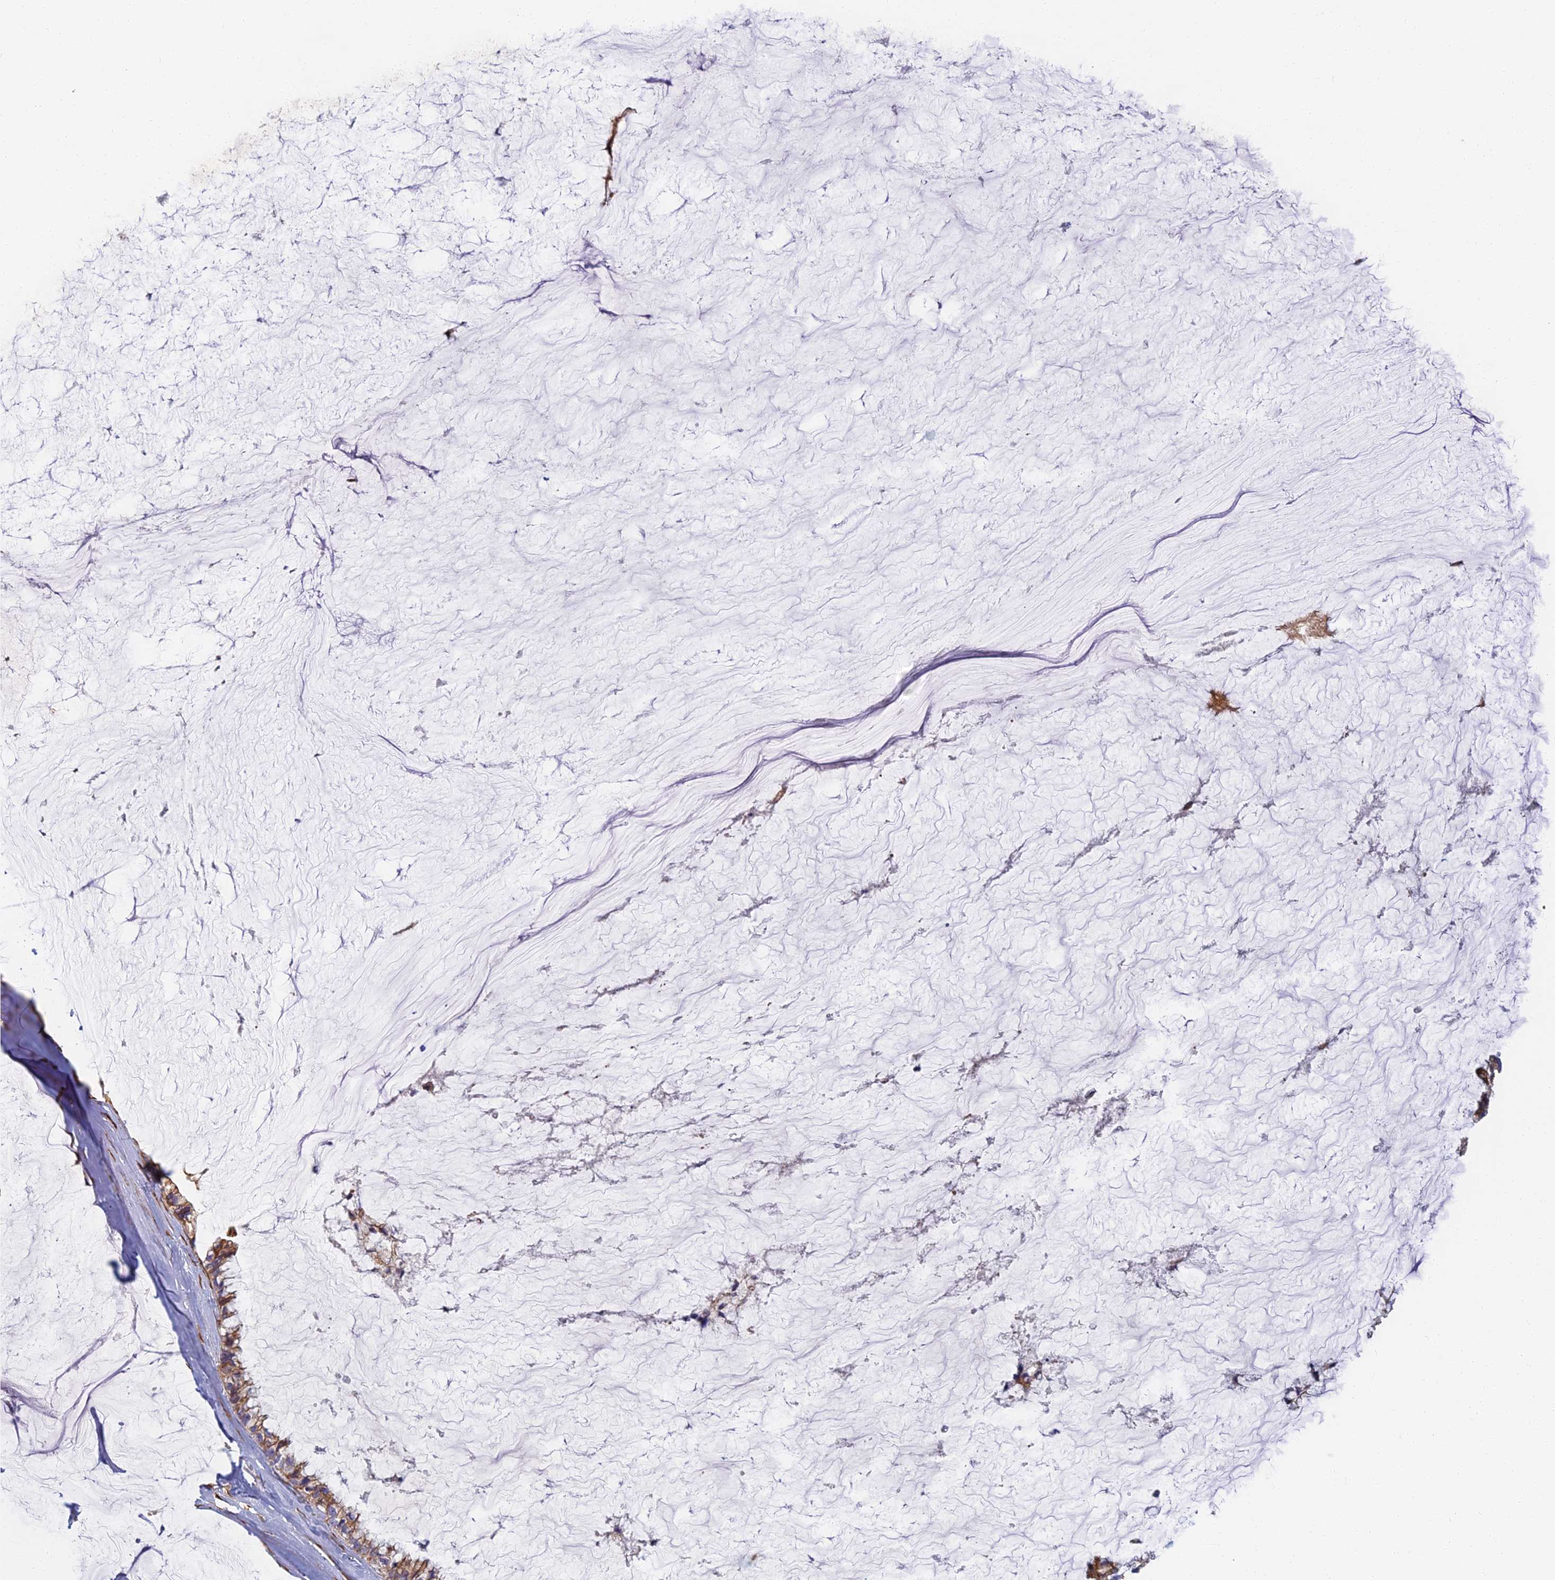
{"staining": {"intensity": "moderate", "quantity": ">75%", "location": "cytoplasmic/membranous"}, "tissue": "ovarian cancer", "cell_type": "Tumor cells", "image_type": "cancer", "snomed": [{"axis": "morphology", "description": "Cystadenocarcinoma, mucinous, NOS"}, {"axis": "topography", "description": "Ovary"}], "caption": "Mucinous cystadenocarcinoma (ovarian) stained for a protein demonstrates moderate cytoplasmic/membranous positivity in tumor cells.", "gene": "ABCB10", "patient": {"sex": "female", "age": 39}}